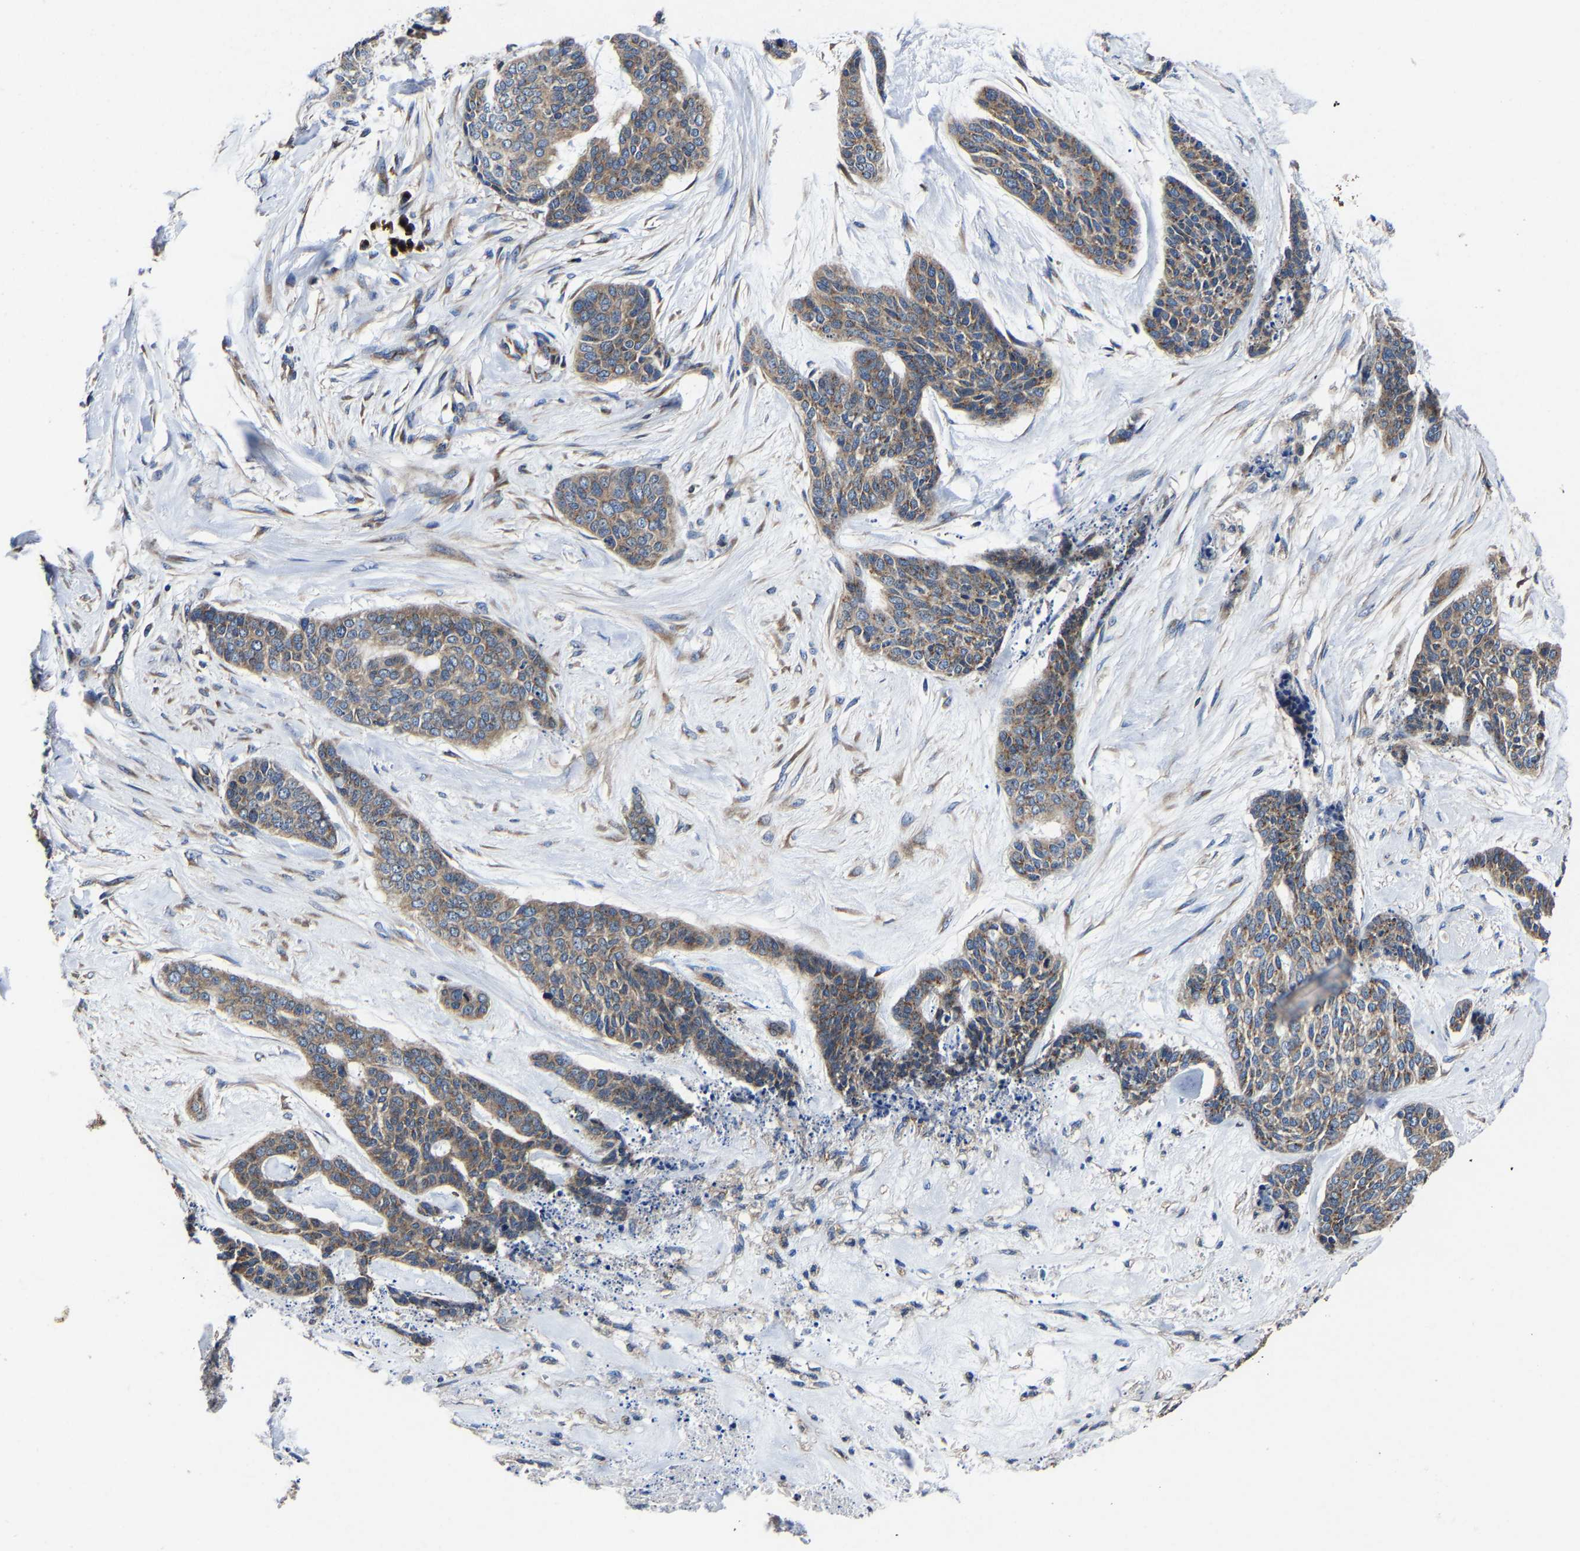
{"staining": {"intensity": "weak", "quantity": ">75%", "location": "cytoplasmic/membranous"}, "tissue": "skin cancer", "cell_type": "Tumor cells", "image_type": "cancer", "snomed": [{"axis": "morphology", "description": "Basal cell carcinoma"}, {"axis": "topography", "description": "Skin"}], "caption": "DAB immunohistochemical staining of human skin basal cell carcinoma shows weak cytoplasmic/membranous protein positivity in approximately >75% of tumor cells.", "gene": "EBAG9", "patient": {"sex": "female", "age": 64}}